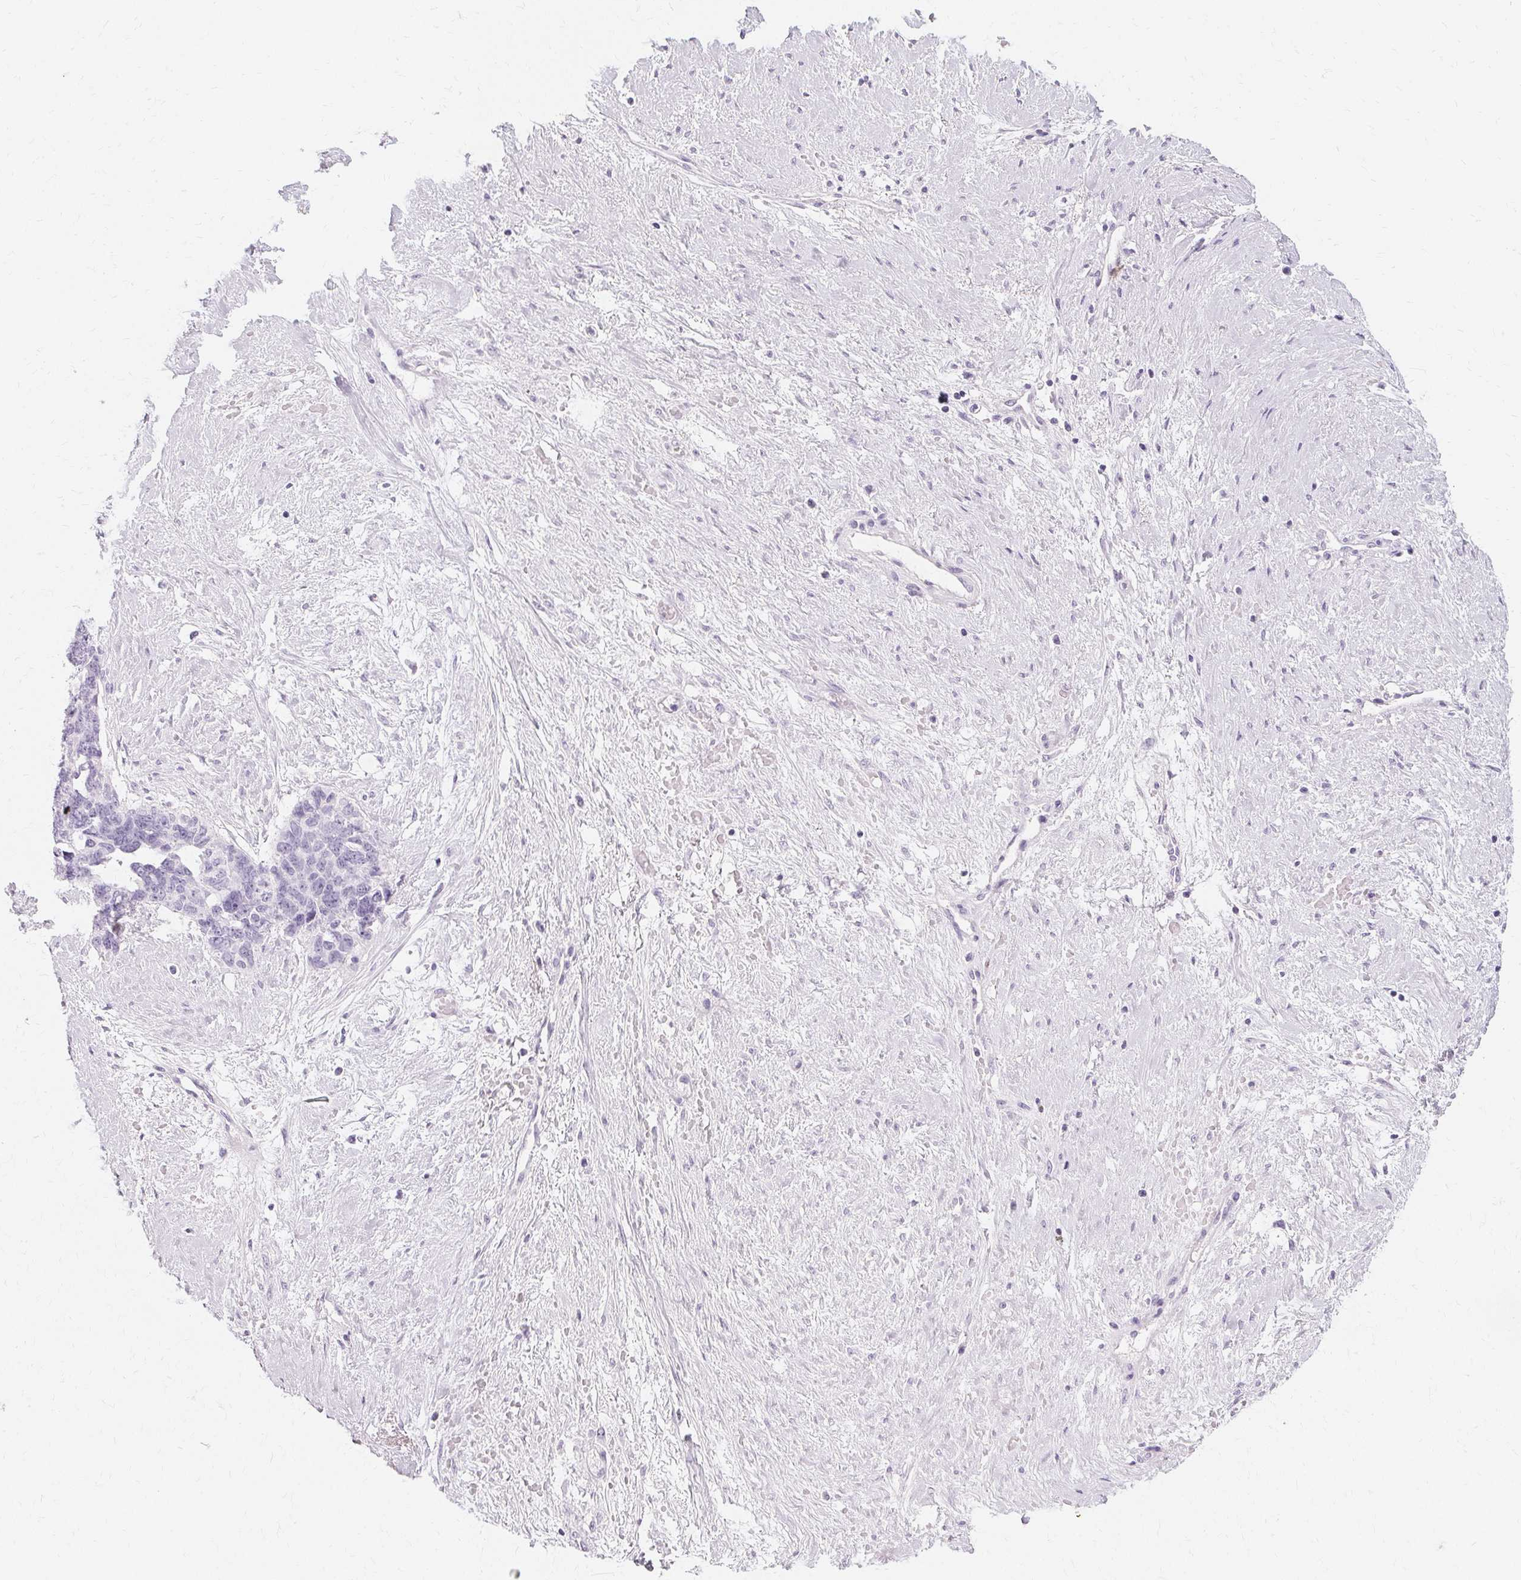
{"staining": {"intensity": "negative", "quantity": "none", "location": "none"}, "tissue": "ovarian cancer", "cell_type": "Tumor cells", "image_type": "cancer", "snomed": [{"axis": "morphology", "description": "Cystadenocarcinoma, serous, NOS"}, {"axis": "topography", "description": "Ovary"}], "caption": "Ovarian cancer was stained to show a protein in brown. There is no significant positivity in tumor cells.", "gene": "KRT6C", "patient": {"sex": "female", "age": 69}}